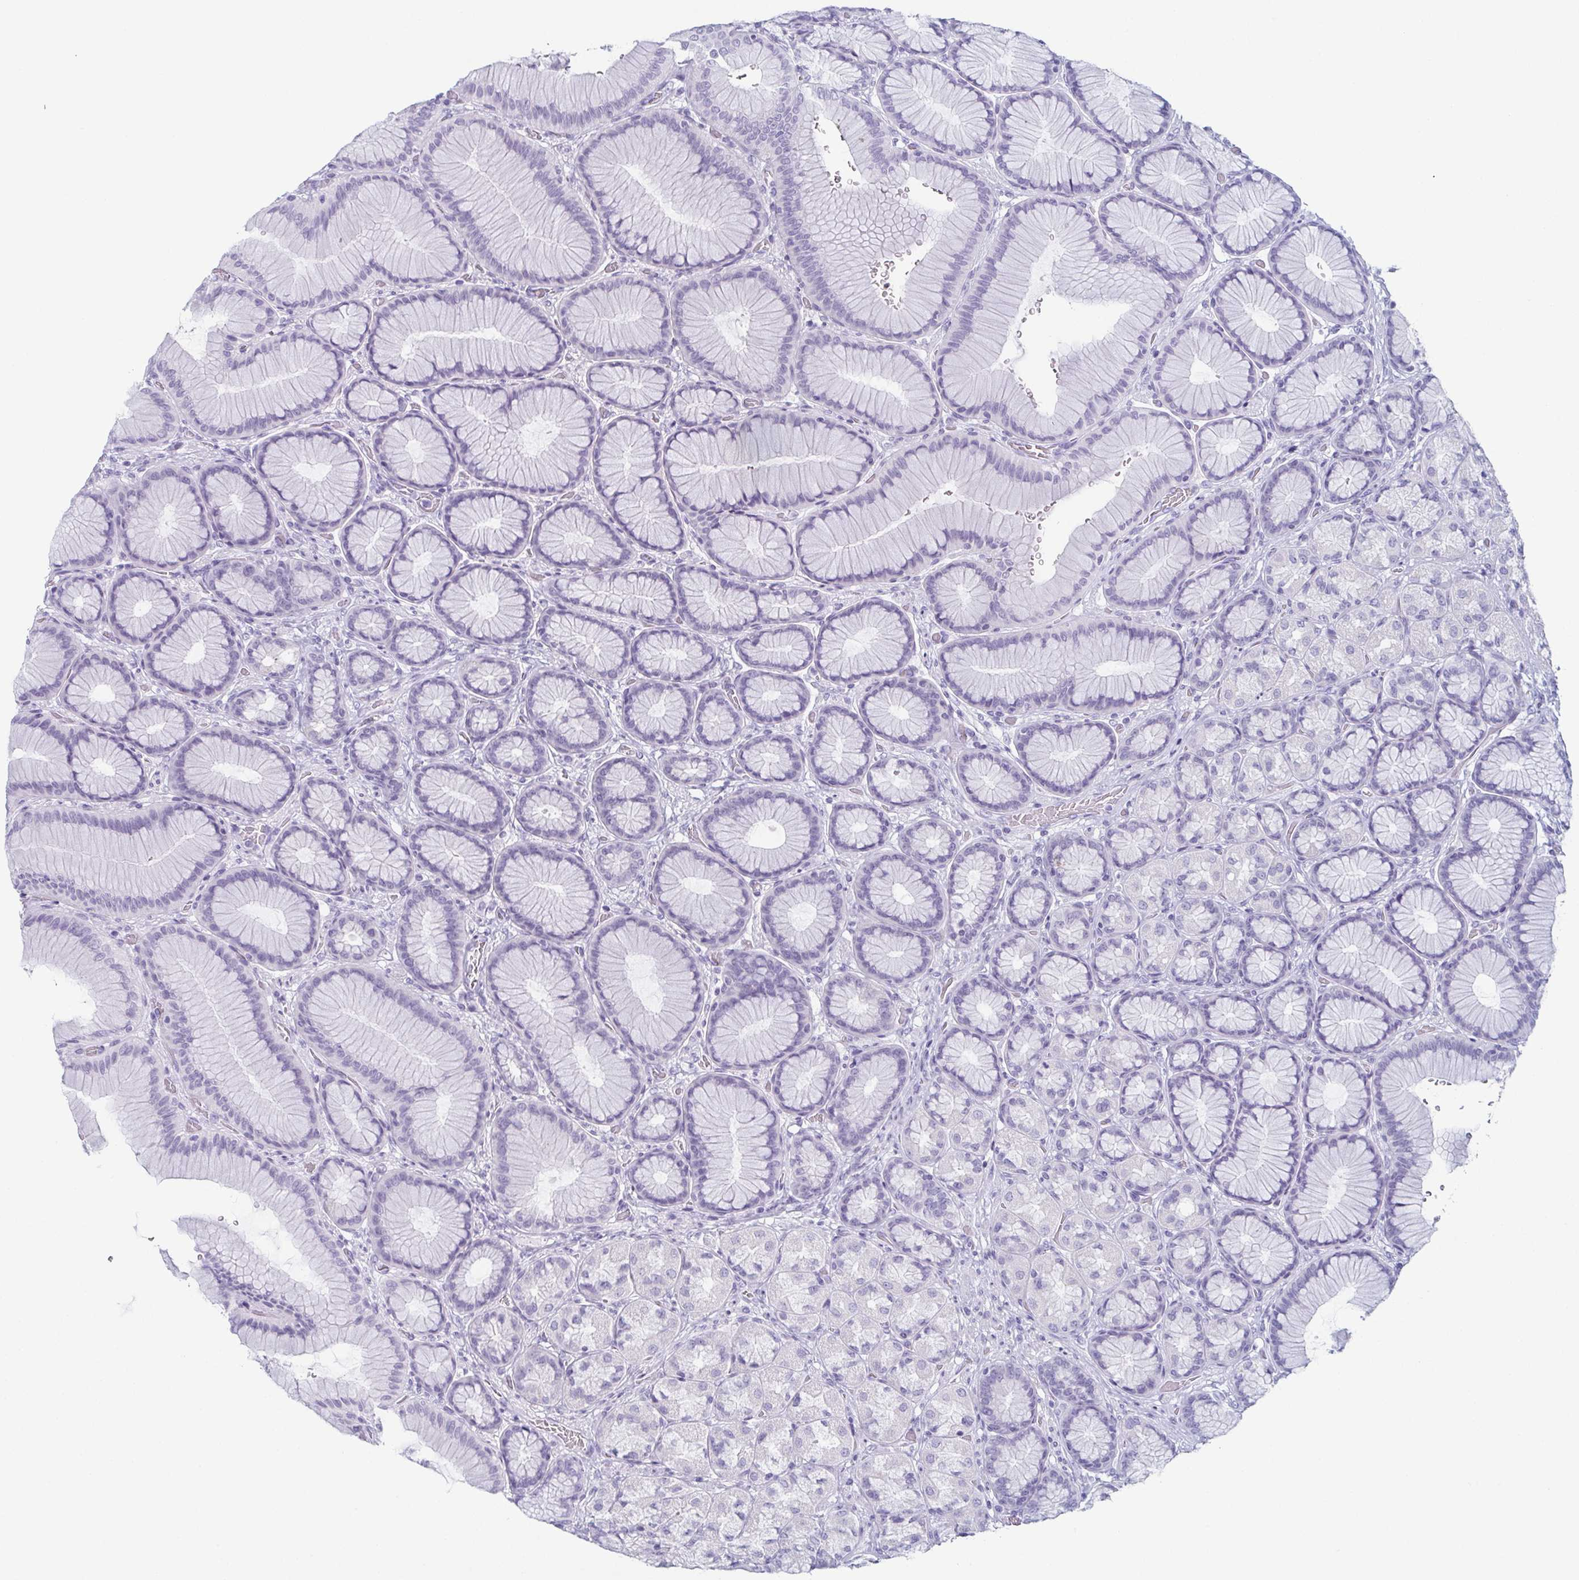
{"staining": {"intensity": "negative", "quantity": "none", "location": "none"}, "tissue": "stomach", "cell_type": "Glandular cells", "image_type": "normal", "snomed": [{"axis": "morphology", "description": "Normal tissue, NOS"}, {"axis": "morphology", "description": "Adenocarcinoma, NOS"}, {"axis": "morphology", "description": "Adenocarcinoma, High grade"}, {"axis": "topography", "description": "Stomach, upper"}, {"axis": "topography", "description": "Stomach"}], "caption": "Immunohistochemical staining of normal human stomach reveals no significant expression in glandular cells. (DAB immunohistochemistry (IHC) with hematoxylin counter stain).", "gene": "ENKUR", "patient": {"sex": "female", "age": 65}}